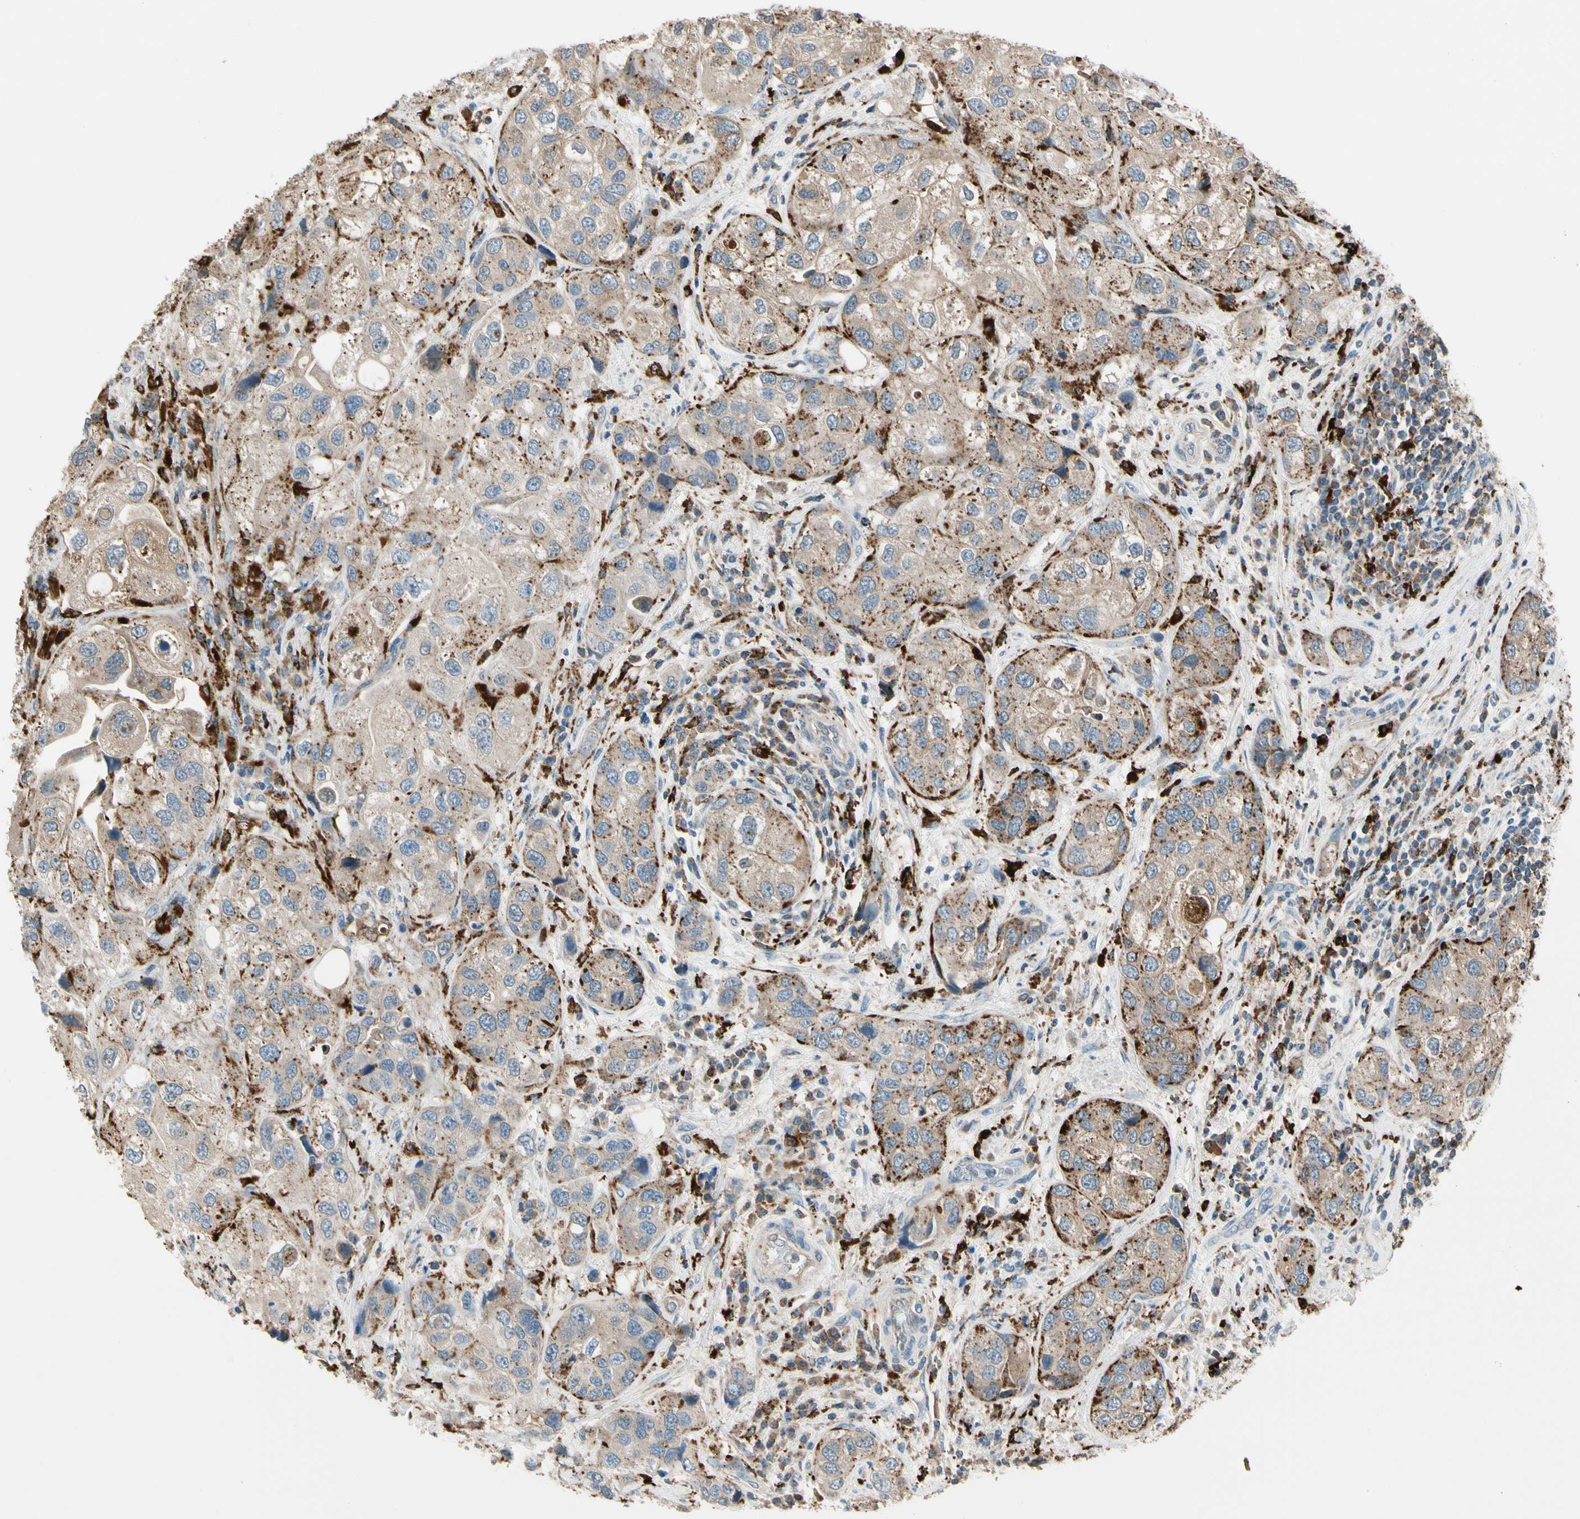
{"staining": {"intensity": "strong", "quantity": "<25%", "location": "cytoplasmic/membranous"}, "tissue": "urothelial cancer", "cell_type": "Tumor cells", "image_type": "cancer", "snomed": [{"axis": "morphology", "description": "Urothelial carcinoma, High grade"}, {"axis": "topography", "description": "Urinary bladder"}], "caption": "Immunohistochemistry (IHC) image of neoplastic tissue: urothelial cancer stained using IHC shows medium levels of strong protein expression localized specifically in the cytoplasmic/membranous of tumor cells, appearing as a cytoplasmic/membranous brown color.", "gene": "GM2A", "patient": {"sex": "female", "age": 64}}